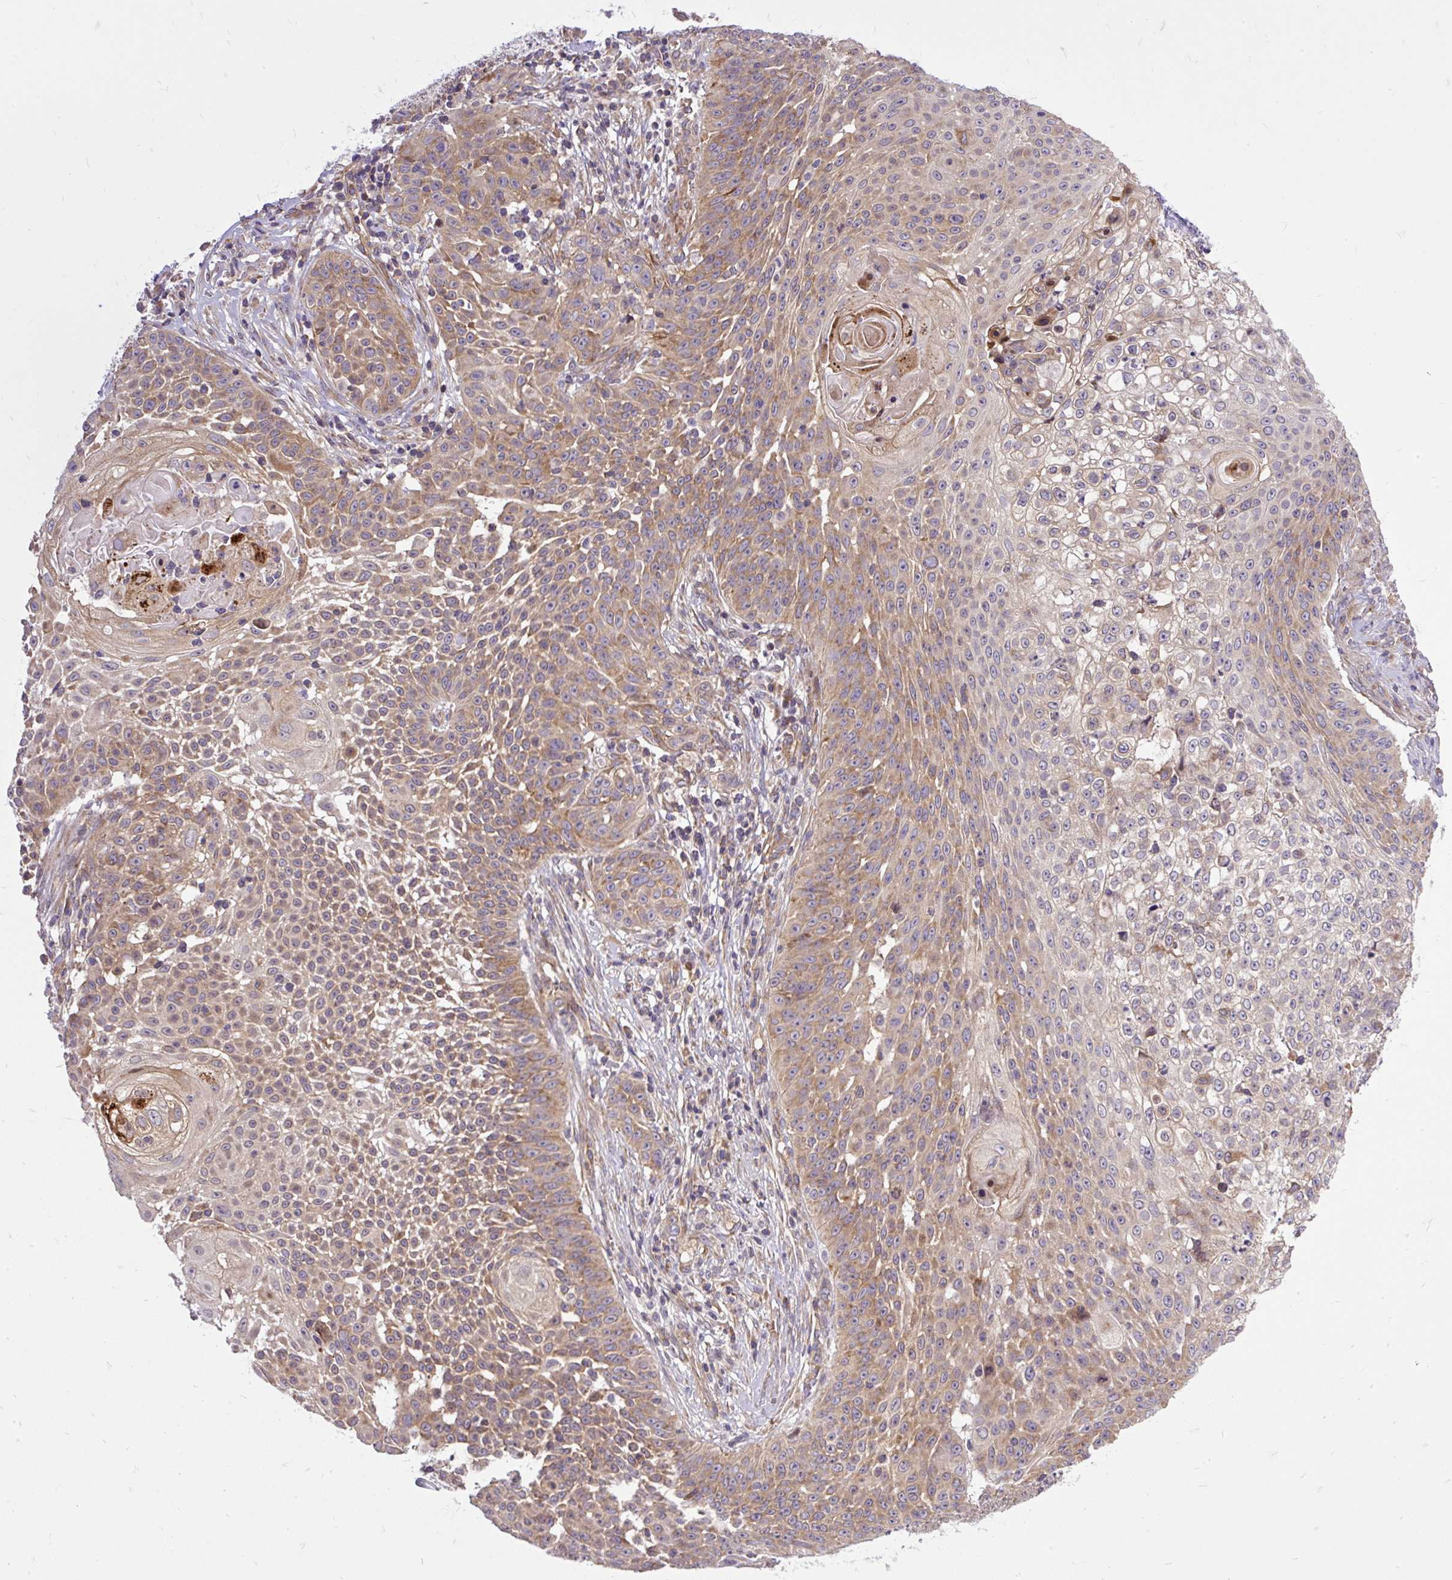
{"staining": {"intensity": "moderate", "quantity": "25%-75%", "location": "cytoplasmic/membranous"}, "tissue": "skin cancer", "cell_type": "Tumor cells", "image_type": "cancer", "snomed": [{"axis": "morphology", "description": "Squamous cell carcinoma, NOS"}, {"axis": "topography", "description": "Skin"}], "caption": "The image demonstrates staining of skin squamous cell carcinoma, revealing moderate cytoplasmic/membranous protein positivity (brown color) within tumor cells. Using DAB (3,3'-diaminobenzidine) (brown) and hematoxylin (blue) stains, captured at high magnification using brightfield microscopy.", "gene": "TRIM17", "patient": {"sex": "male", "age": 24}}